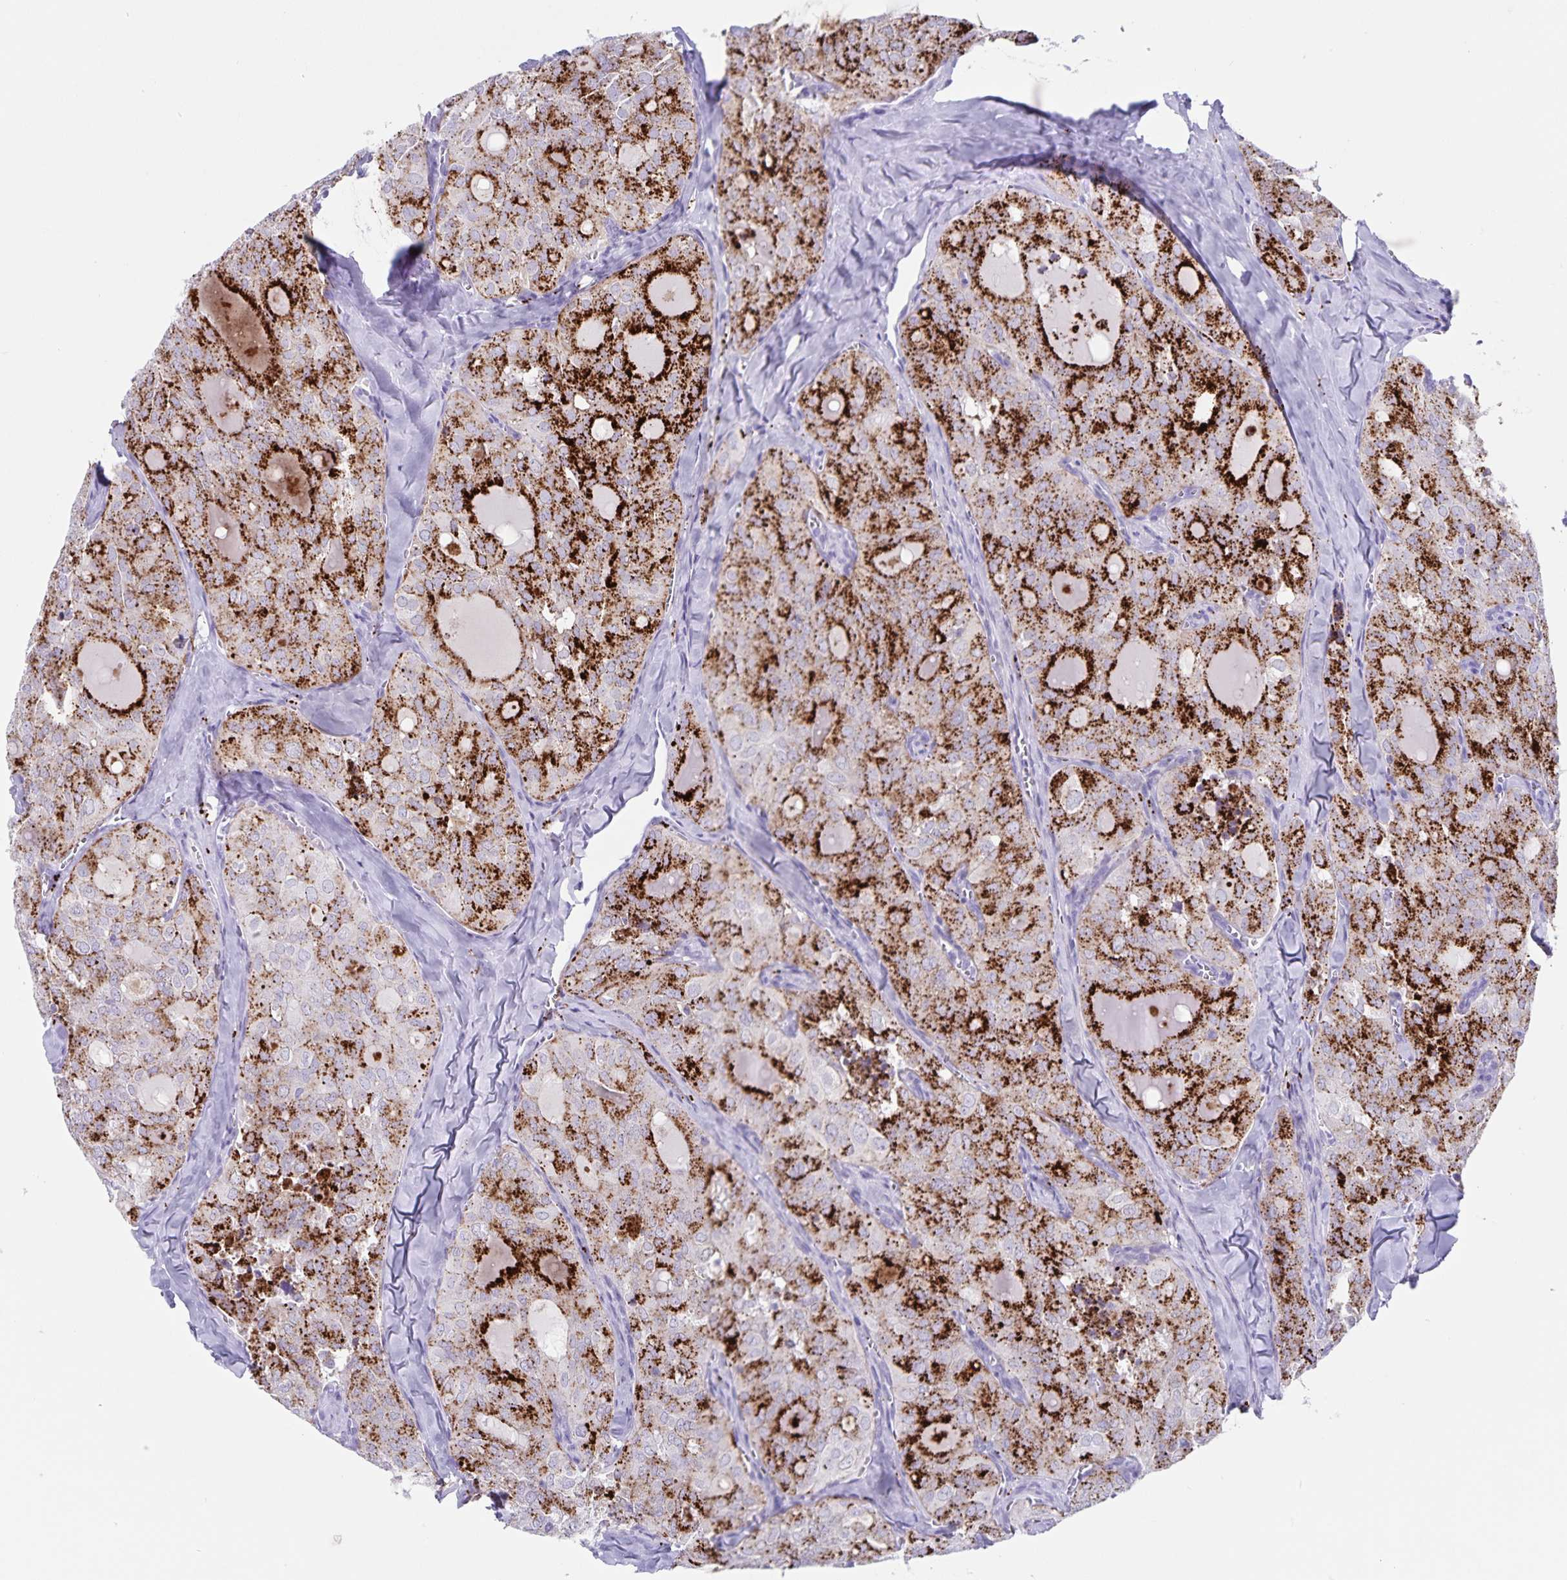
{"staining": {"intensity": "strong", "quantity": "25%-75%", "location": "cytoplasmic/membranous"}, "tissue": "thyroid cancer", "cell_type": "Tumor cells", "image_type": "cancer", "snomed": [{"axis": "morphology", "description": "Follicular adenoma carcinoma, NOS"}, {"axis": "topography", "description": "Thyroid gland"}], "caption": "High-power microscopy captured an immunohistochemistry (IHC) photomicrograph of thyroid cancer, revealing strong cytoplasmic/membranous staining in about 25%-75% of tumor cells. (brown staining indicates protein expression, while blue staining denotes nuclei).", "gene": "C11orf42", "patient": {"sex": "male", "age": 75}}